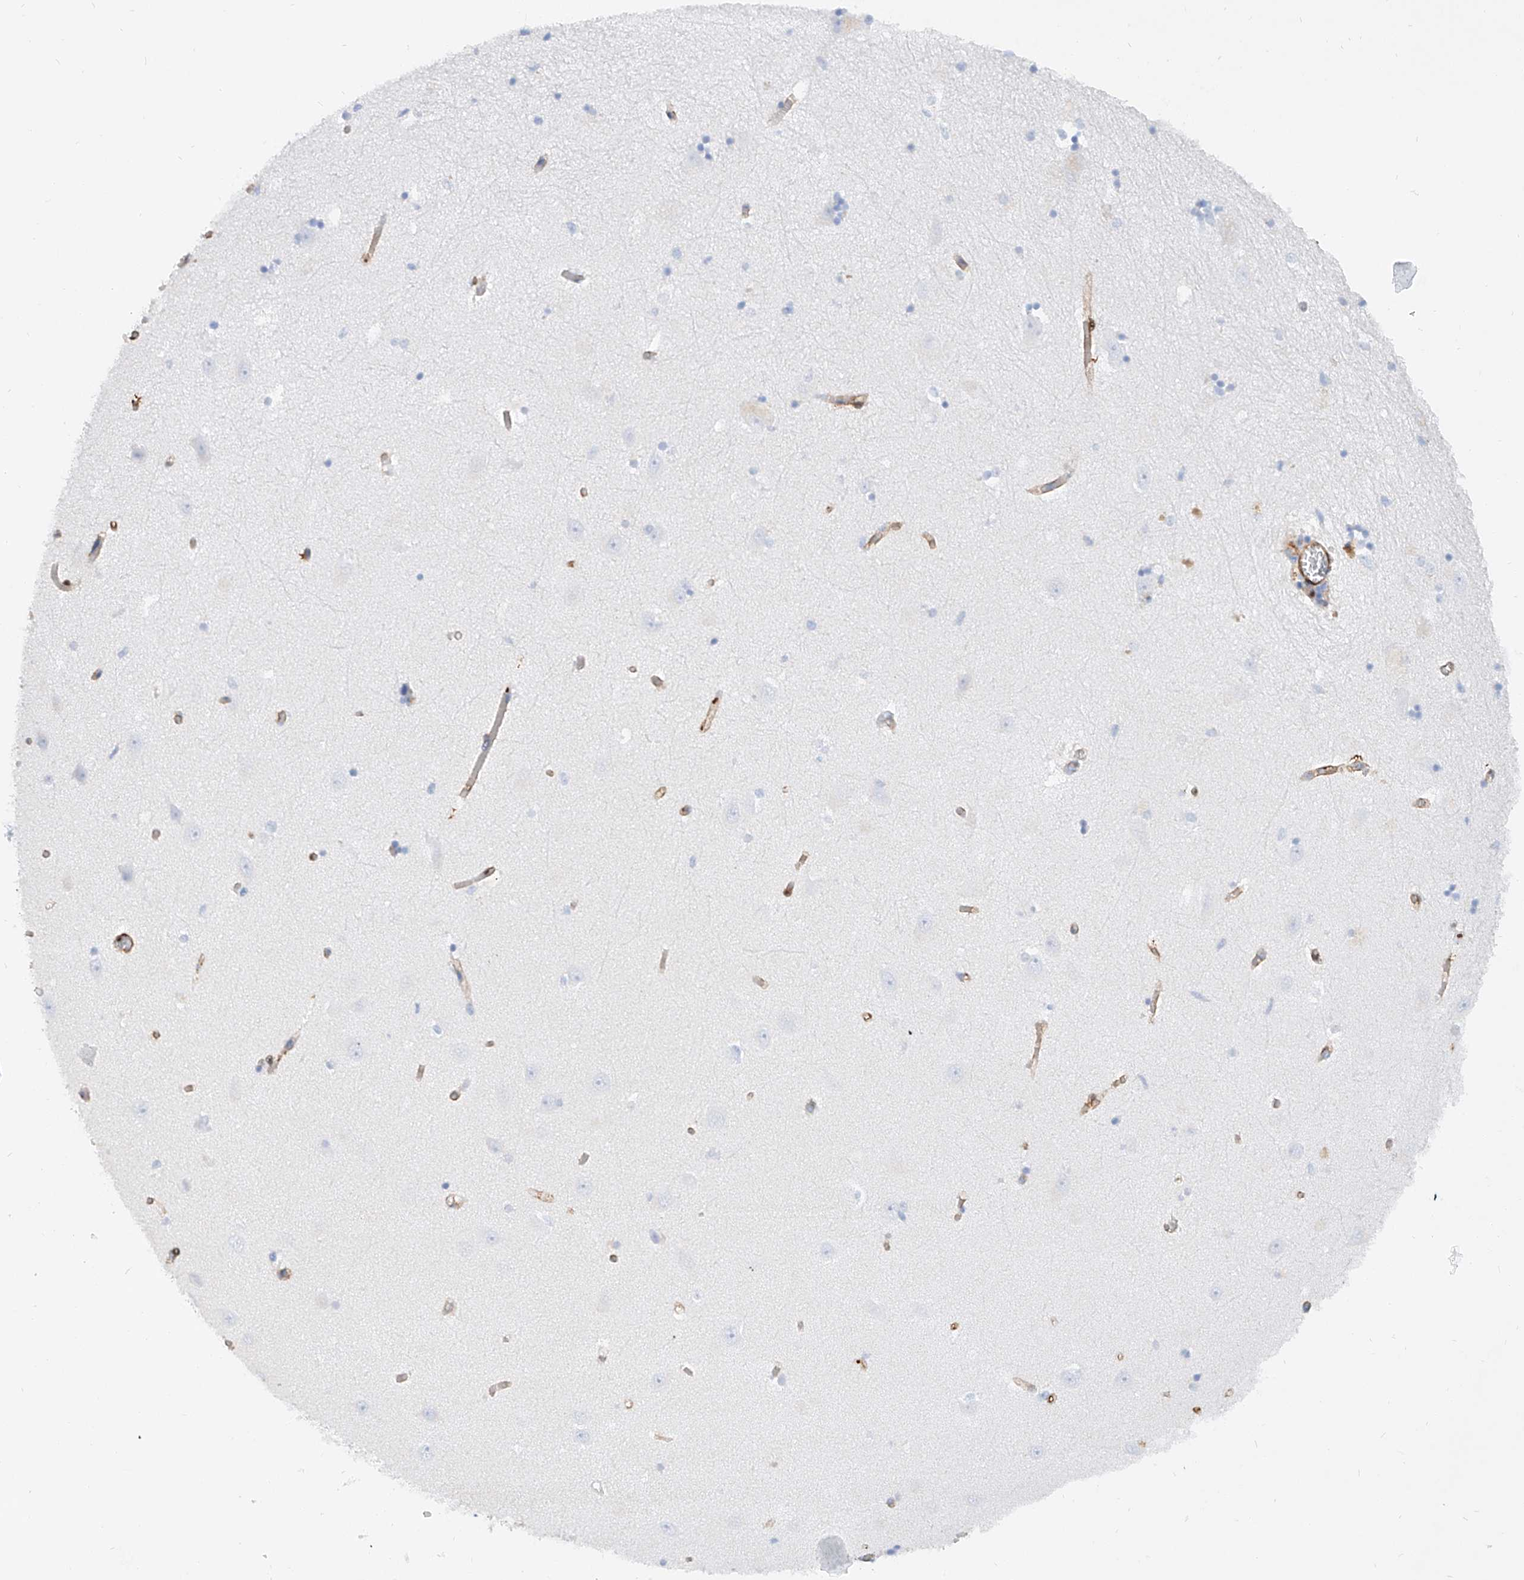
{"staining": {"intensity": "negative", "quantity": "none", "location": "none"}, "tissue": "hippocampus", "cell_type": "Glial cells", "image_type": "normal", "snomed": [{"axis": "morphology", "description": "Normal tissue, NOS"}, {"axis": "topography", "description": "Hippocampus"}], "caption": "IHC photomicrograph of normal hippocampus: hippocampus stained with DAB displays no significant protein staining in glial cells. (DAB immunohistochemistry visualized using brightfield microscopy, high magnification).", "gene": "TAS2R60", "patient": {"sex": "female", "age": 64}}